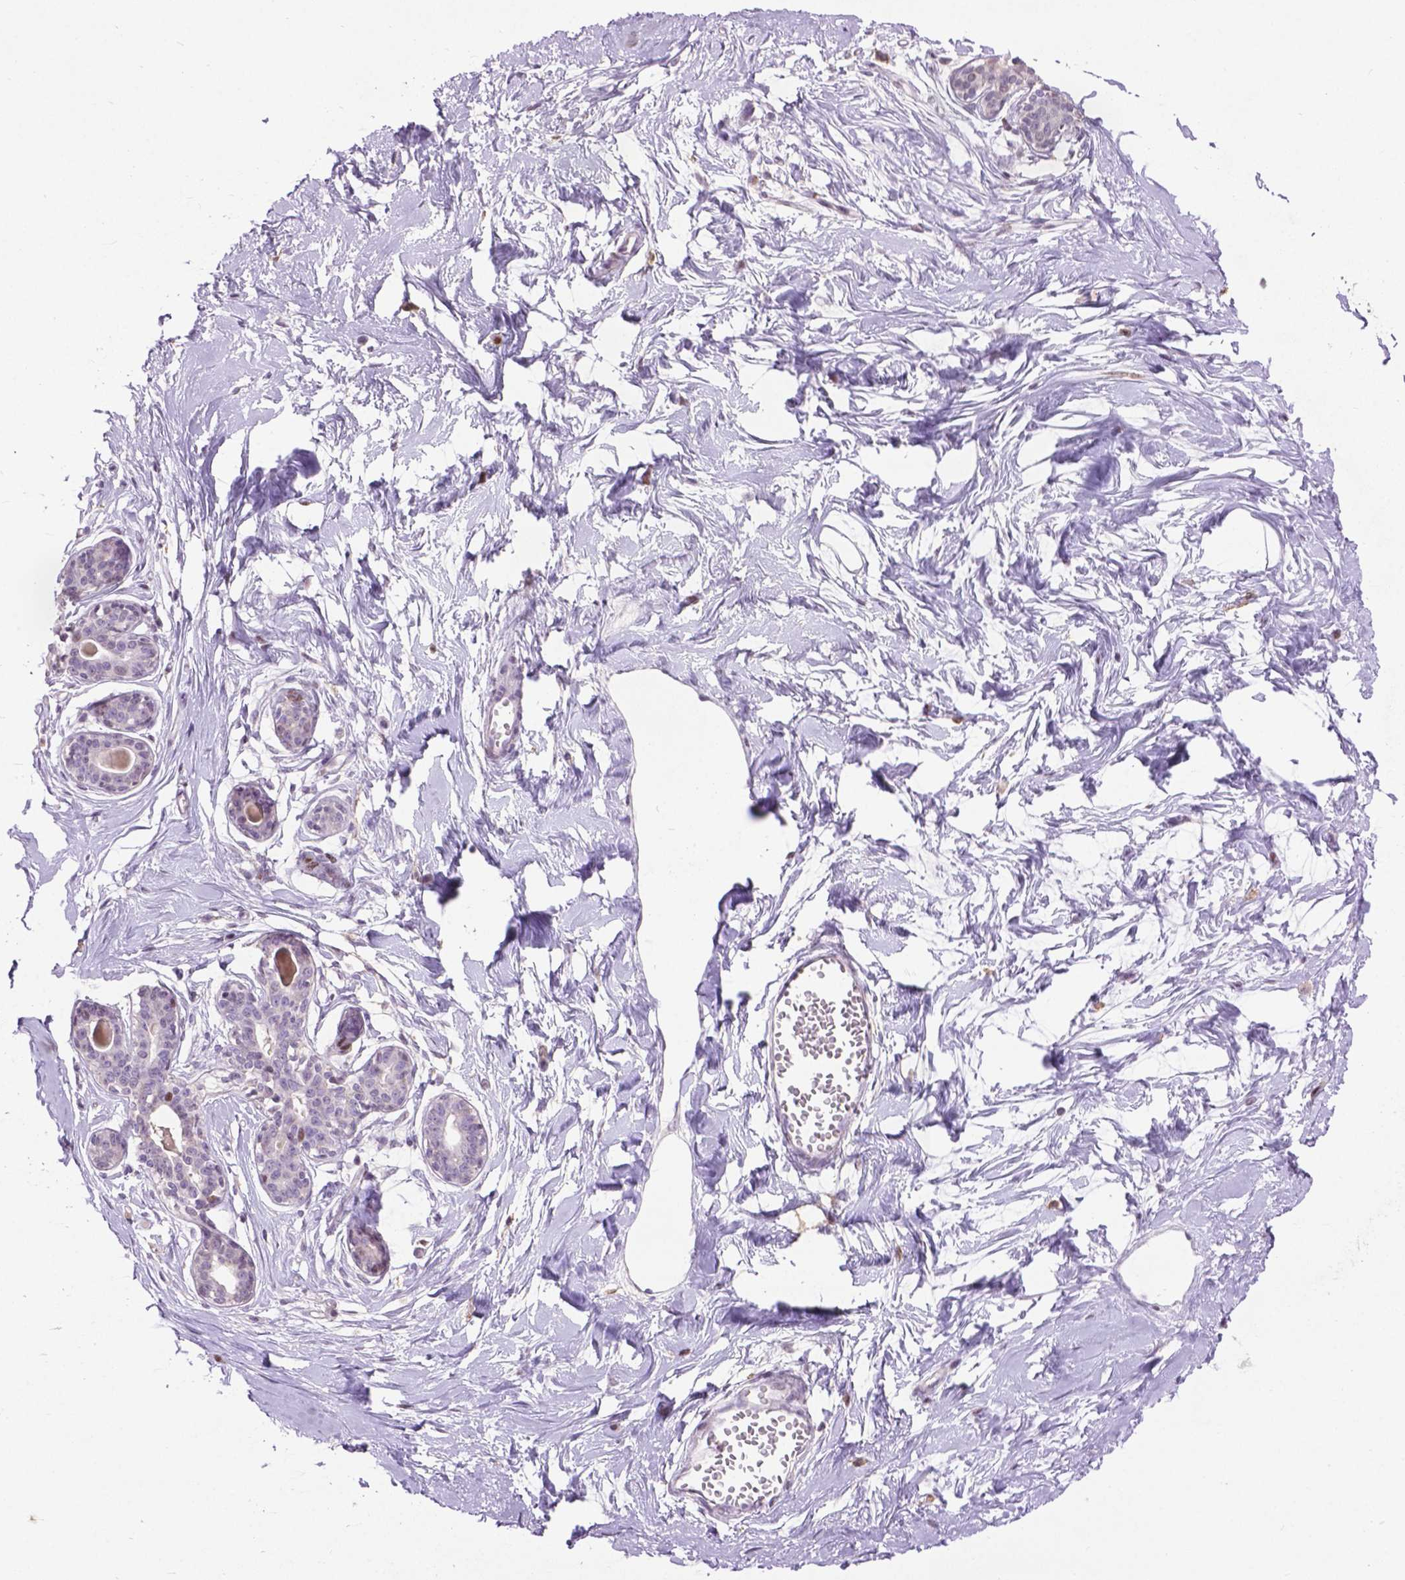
{"staining": {"intensity": "negative", "quantity": "none", "location": "none"}, "tissue": "breast", "cell_type": "Adipocytes", "image_type": "normal", "snomed": [{"axis": "morphology", "description": "Normal tissue, NOS"}, {"axis": "topography", "description": "Breast"}], "caption": "Immunohistochemistry histopathology image of normal breast: human breast stained with DAB (3,3'-diaminobenzidine) exhibits no significant protein positivity in adipocytes.", "gene": "TH", "patient": {"sex": "female", "age": 45}}